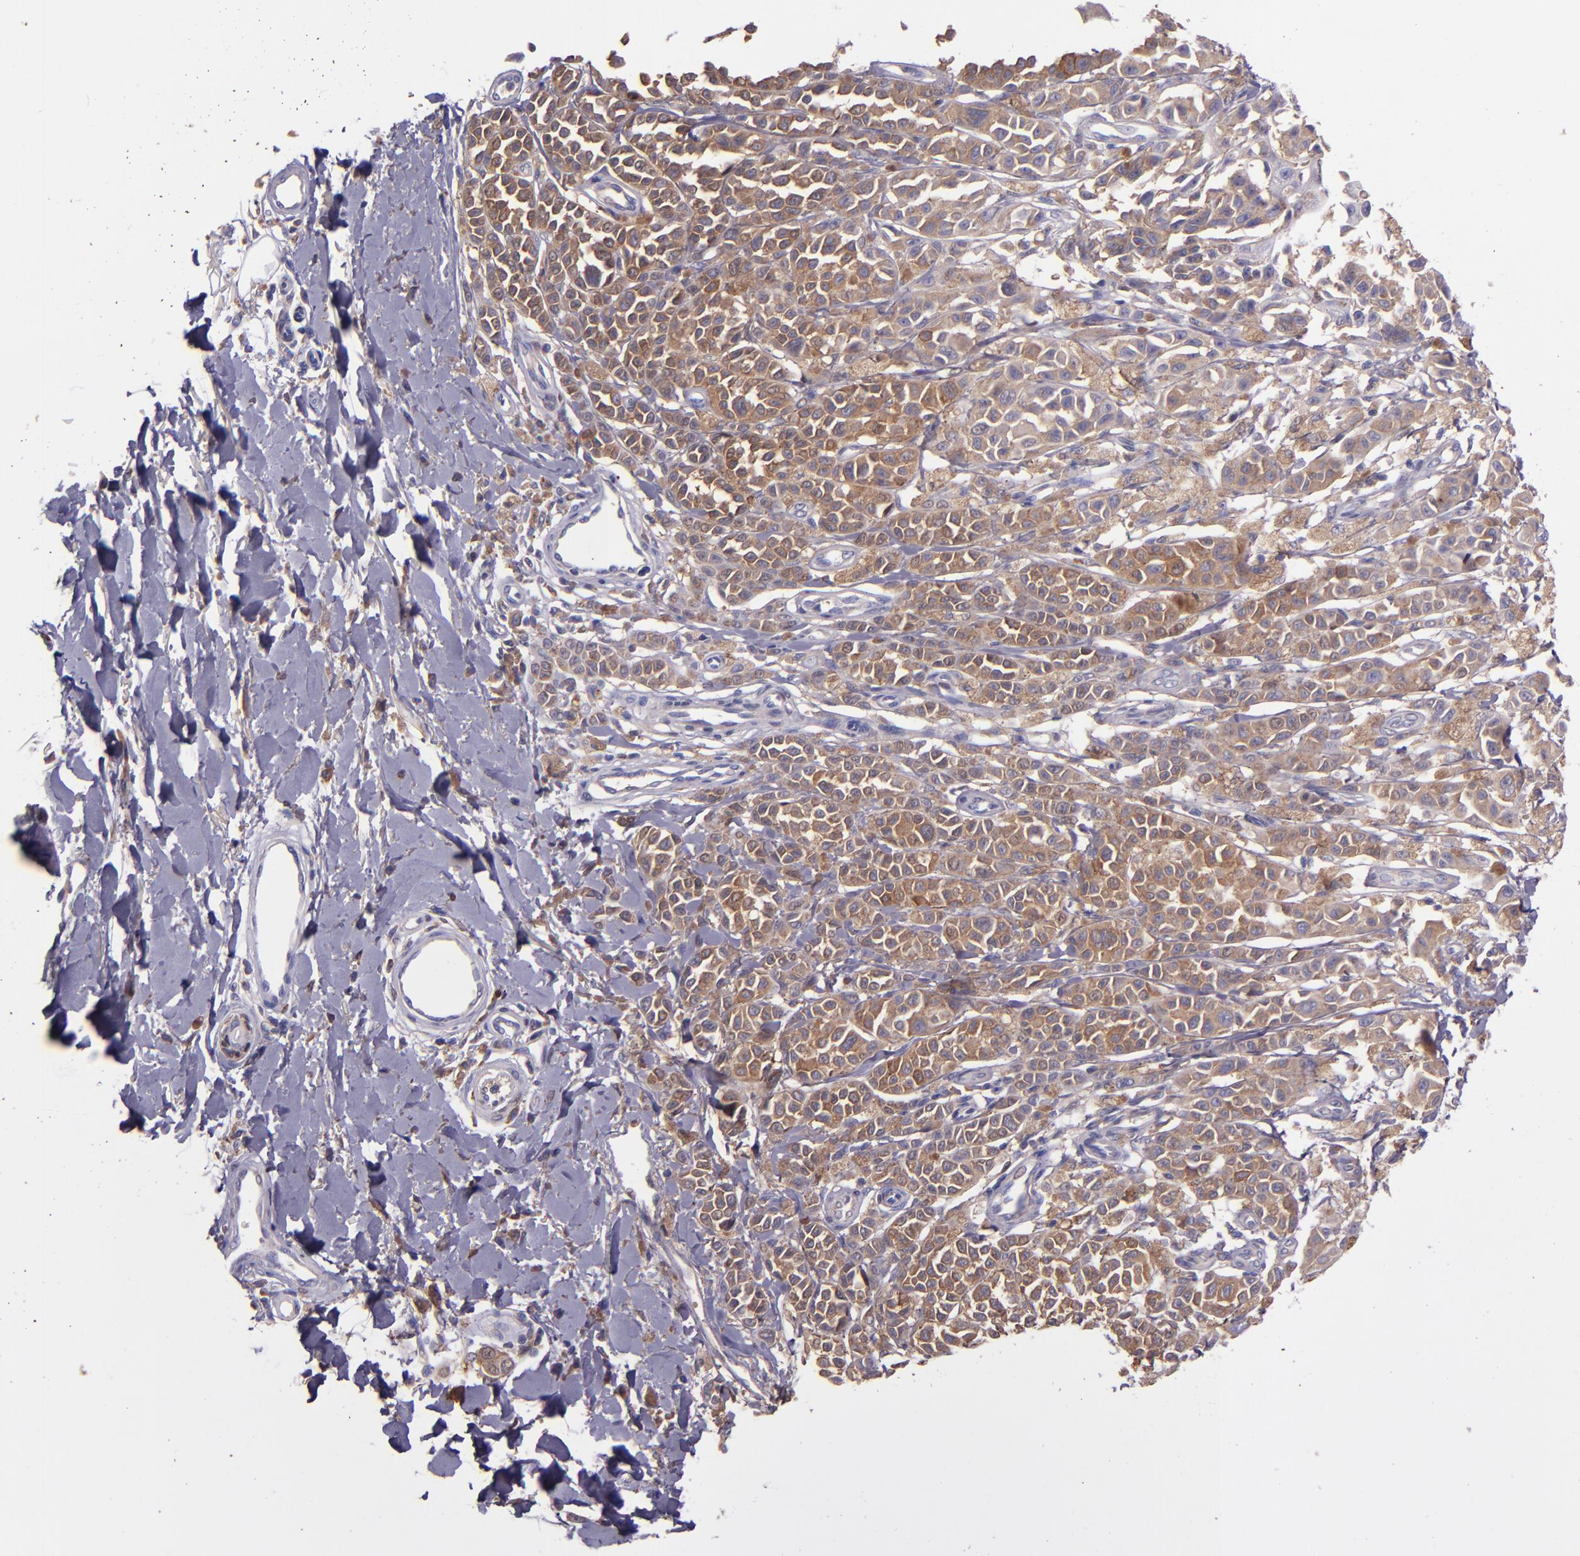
{"staining": {"intensity": "moderate", "quantity": ">75%", "location": "cytoplasmic/membranous"}, "tissue": "melanoma", "cell_type": "Tumor cells", "image_type": "cancer", "snomed": [{"axis": "morphology", "description": "Malignant melanoma, NOS"}, {"axis": "topography", "description": "Skin"}], "caption": "Immunohistochemical staining of human malignant melanoma shows medium levels of moderate cytoplasmic/membranous staining in about >75% of tumor cells.", "gene": "WASHC1", "patient": {"sex": "female", "age": 38}}